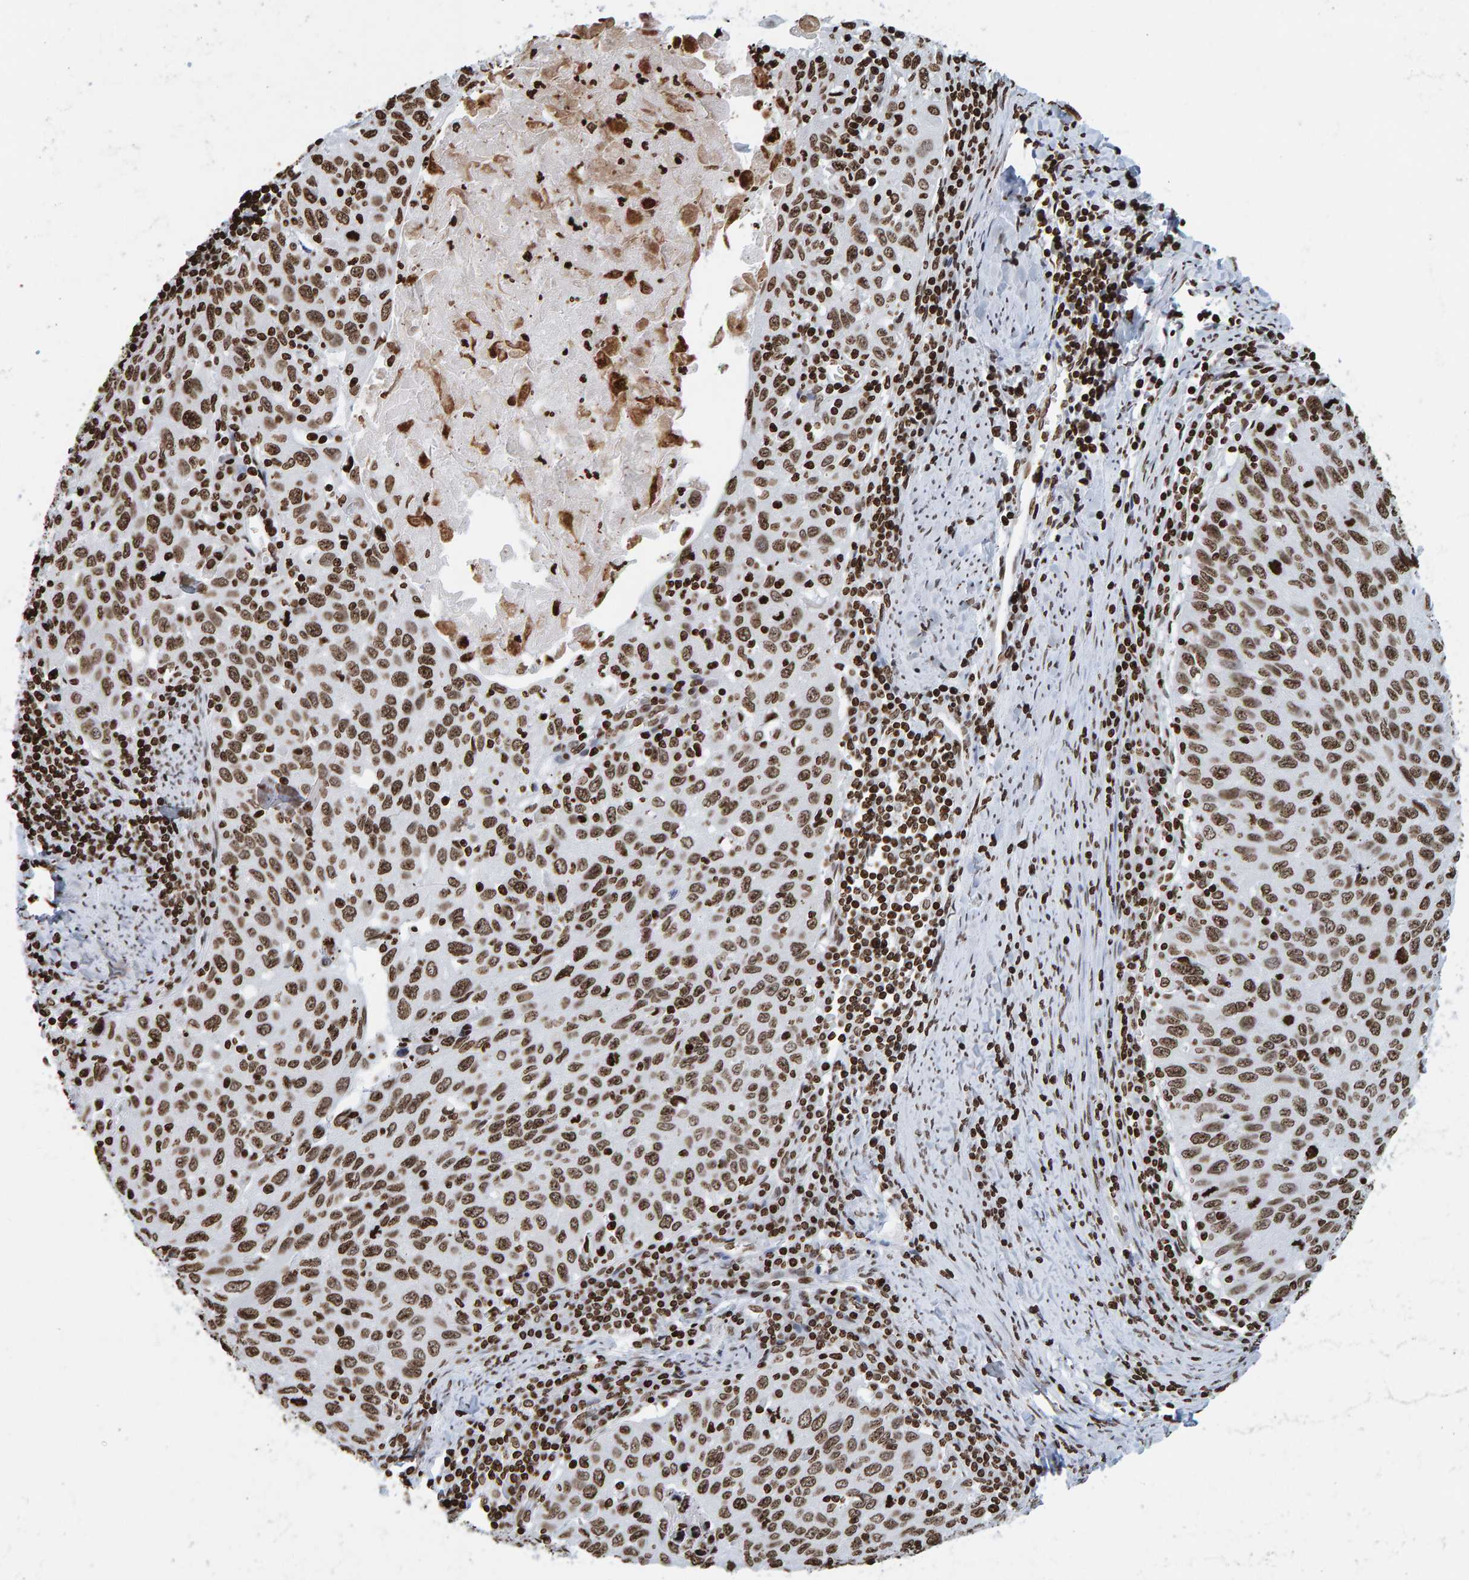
{"staining": {"intensity": "moderate", "quantity": ">75%", "location": "nuclear"}, "tissue": "cervical cancer", "cell_type": "Tumor cells", "image_type": "cancer", "snomed": [{"axis": "morphology", "description": "Squamous cell carcinoma, NOS"}, {"axis": "topography", "description": "Cervix"}], "caption": "DAB immunohistochemical staining of cervical cancer reveals moderate nuclear protein staining in approximately >75% of tumor cells.", "gene": "BRF2", "patient": {"sex": "female", "age": 53}}